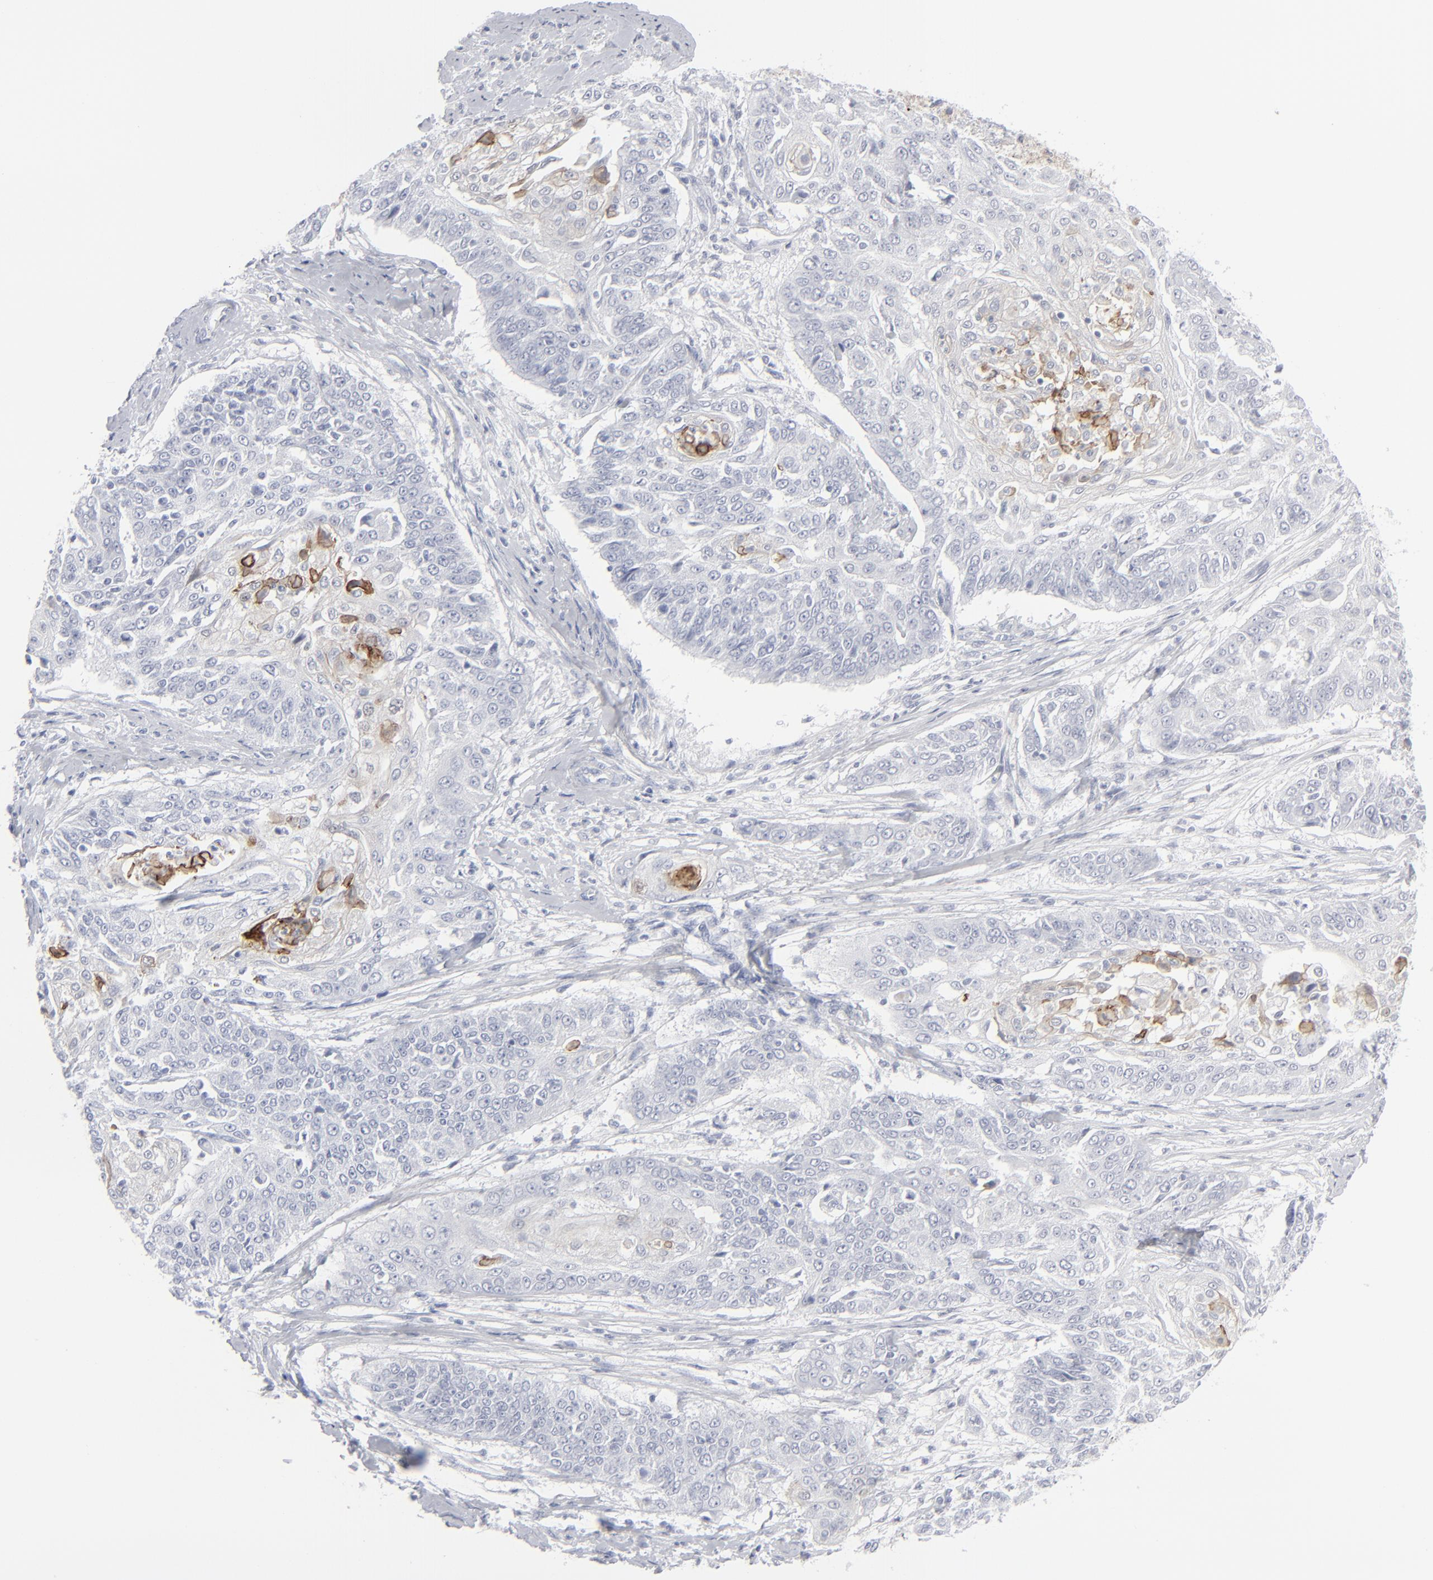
{"staining": {"intensity": "moderate", "quantity": "<25%", "location": "cytoplasmic/membranous"}, "tissue": "cervical cancer", "cell_type": "Tumor cells", "image_type": "cancer", "snomed": [{"axis": "morphology", "description": "Squamous cell carcinoma, NOS"}, {"axis": "topography", "description": "Cervix"}], "caption": "Cervical cancer was stained to show a protein in brown. There is low levels of moderate cytoplasmic/membranous staining in about <25% of tumor cells. The staining was performed using DAB (3,3'-diaminobenzidine) to visualize the protein expression in brown, while the nuclei were stained in blue with hematoxylin (Magnification: 20x).", "gene": "MSLN", "patient": {"sex": "female", "age": 64}}